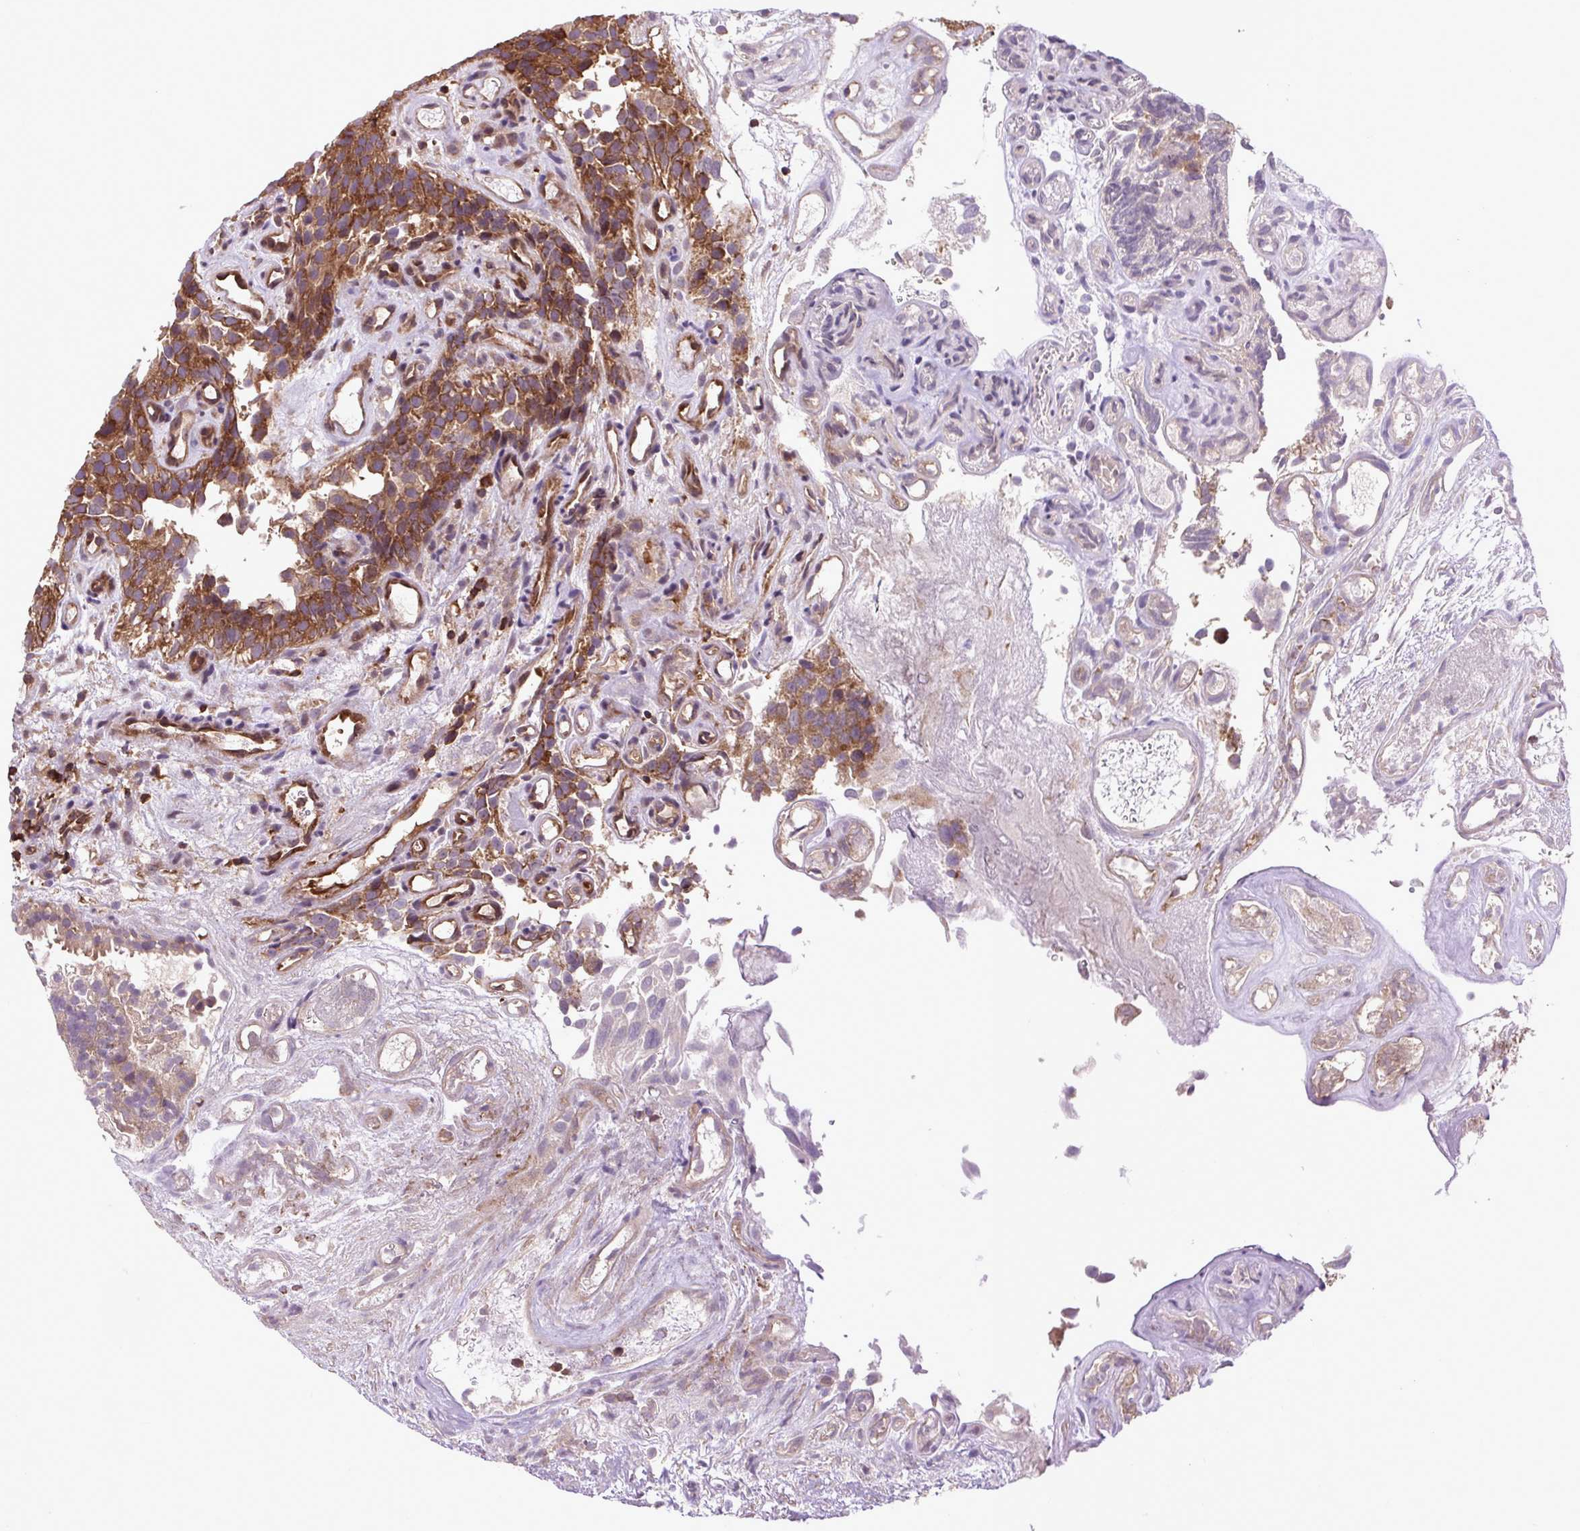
{"staining": {"intensity": "strong", "quantity": ">75%", "location": "cytoplasmic/membranous"}, "tissue": "urothelial cancer", "cell_type": "Tumor cells", "image_type": "cancer", "snomed": [{"axis": "morphology", "description": "Urothelial carcinoma, NOS"}, {"axis": "topography", "description": "Urinary bladder"}], "caption": "Brown immunohistochemical staining in urothelial cancer shows strong cytoplasmic/membranous positivity in about >75% of tumor cells.", "gene": "PLCG1", "patient": {"sex": "male", "age": 87}}